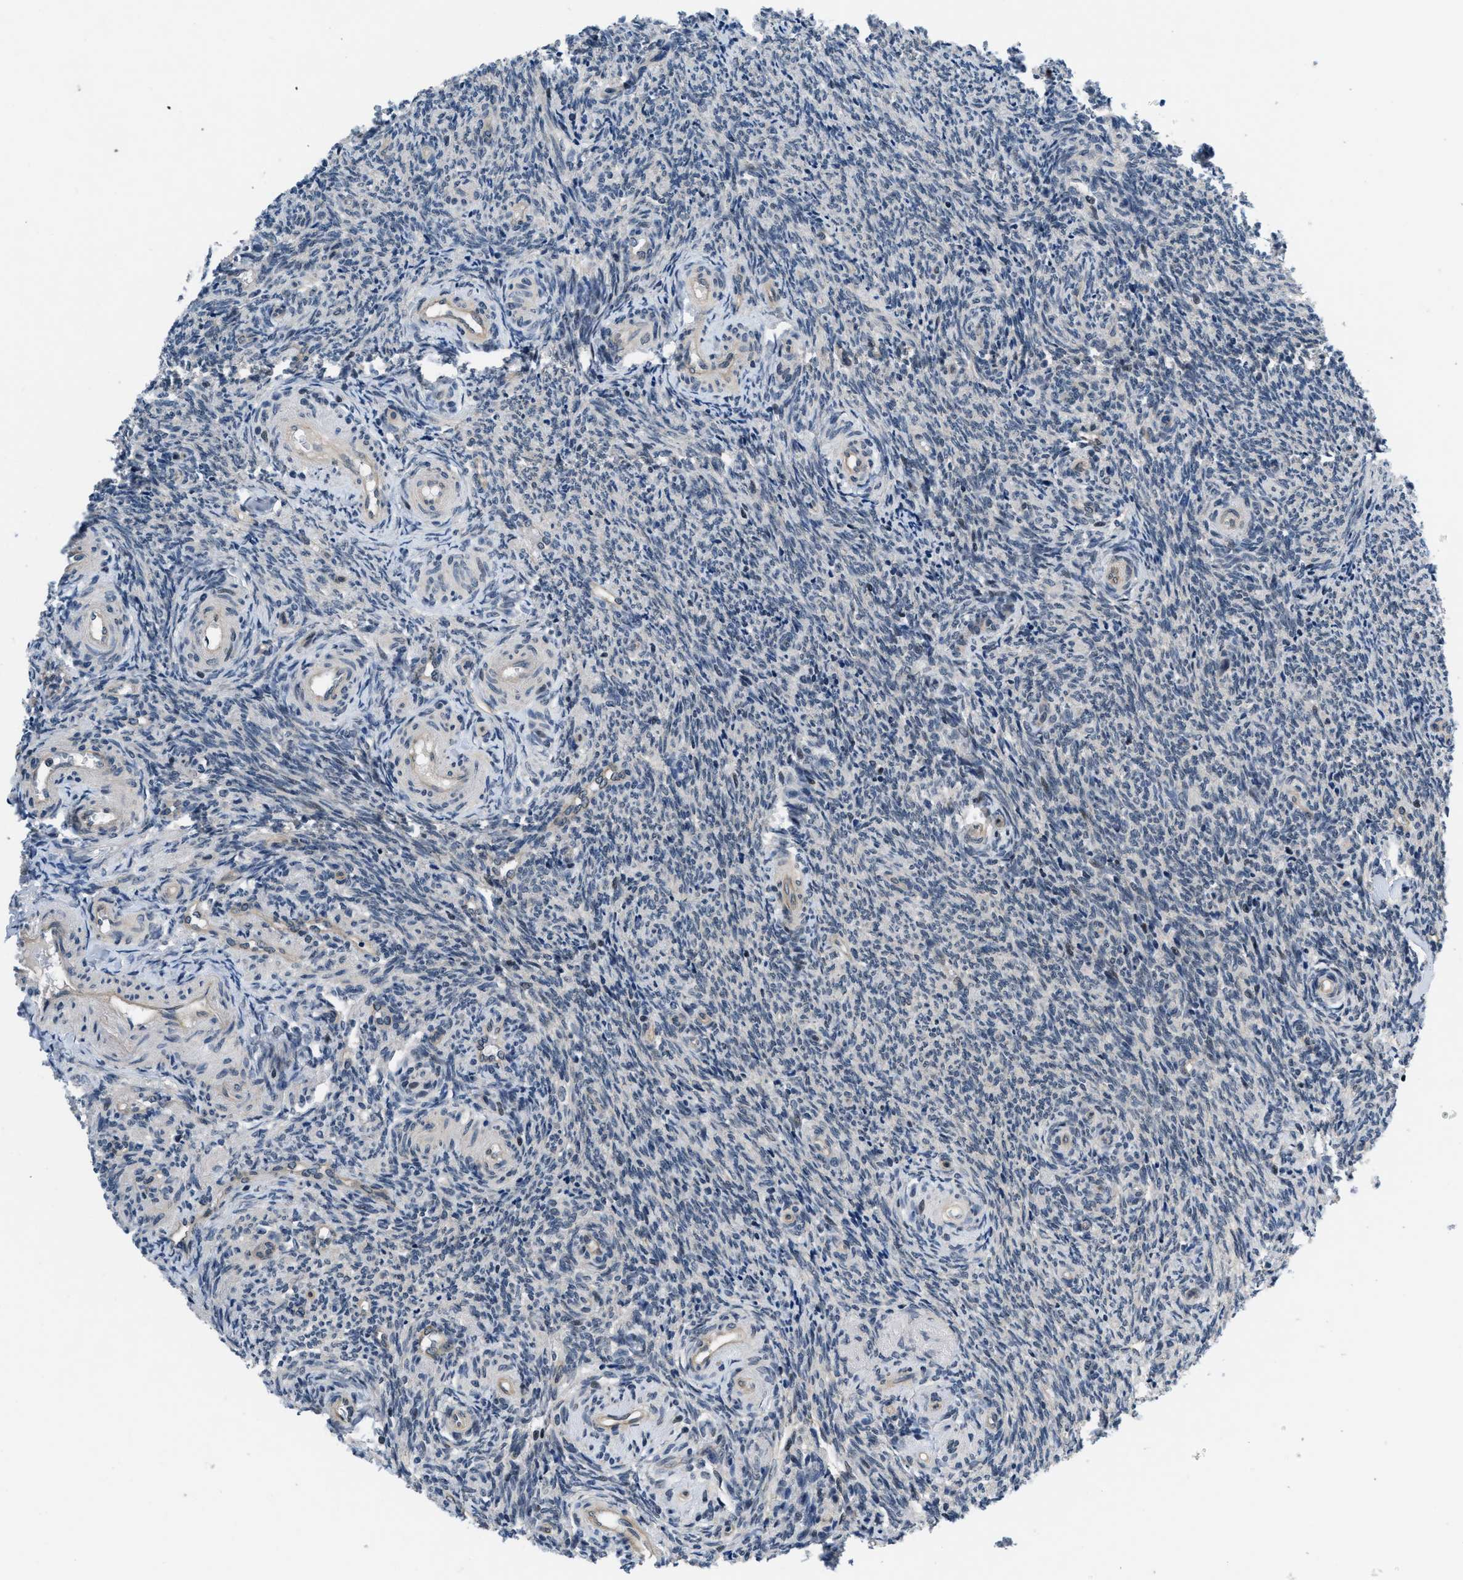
{"staining": {"intensity": "moderate", "quantity": "<25%", "location": "nuclear"}, "tissue": "ovary", "cell_type": "Ovarian stroma cells", "image_type": "normal", "snomed": [{"axis": "morphology", "description": "Normal tissue, NOS"}, {"axis": "topography", "description": "Ovary"}], "caption": "This histopathology image shows unremarkable ovary stained with immunohistochemistry (IHC) to label a protein in brown. The nuclear of ovarian stroma cells show moderate positivity for the protein. Nuclei are counter-stained blue.", "gene": "SETD5", "patient": {"sex": "female", "age": 41}}